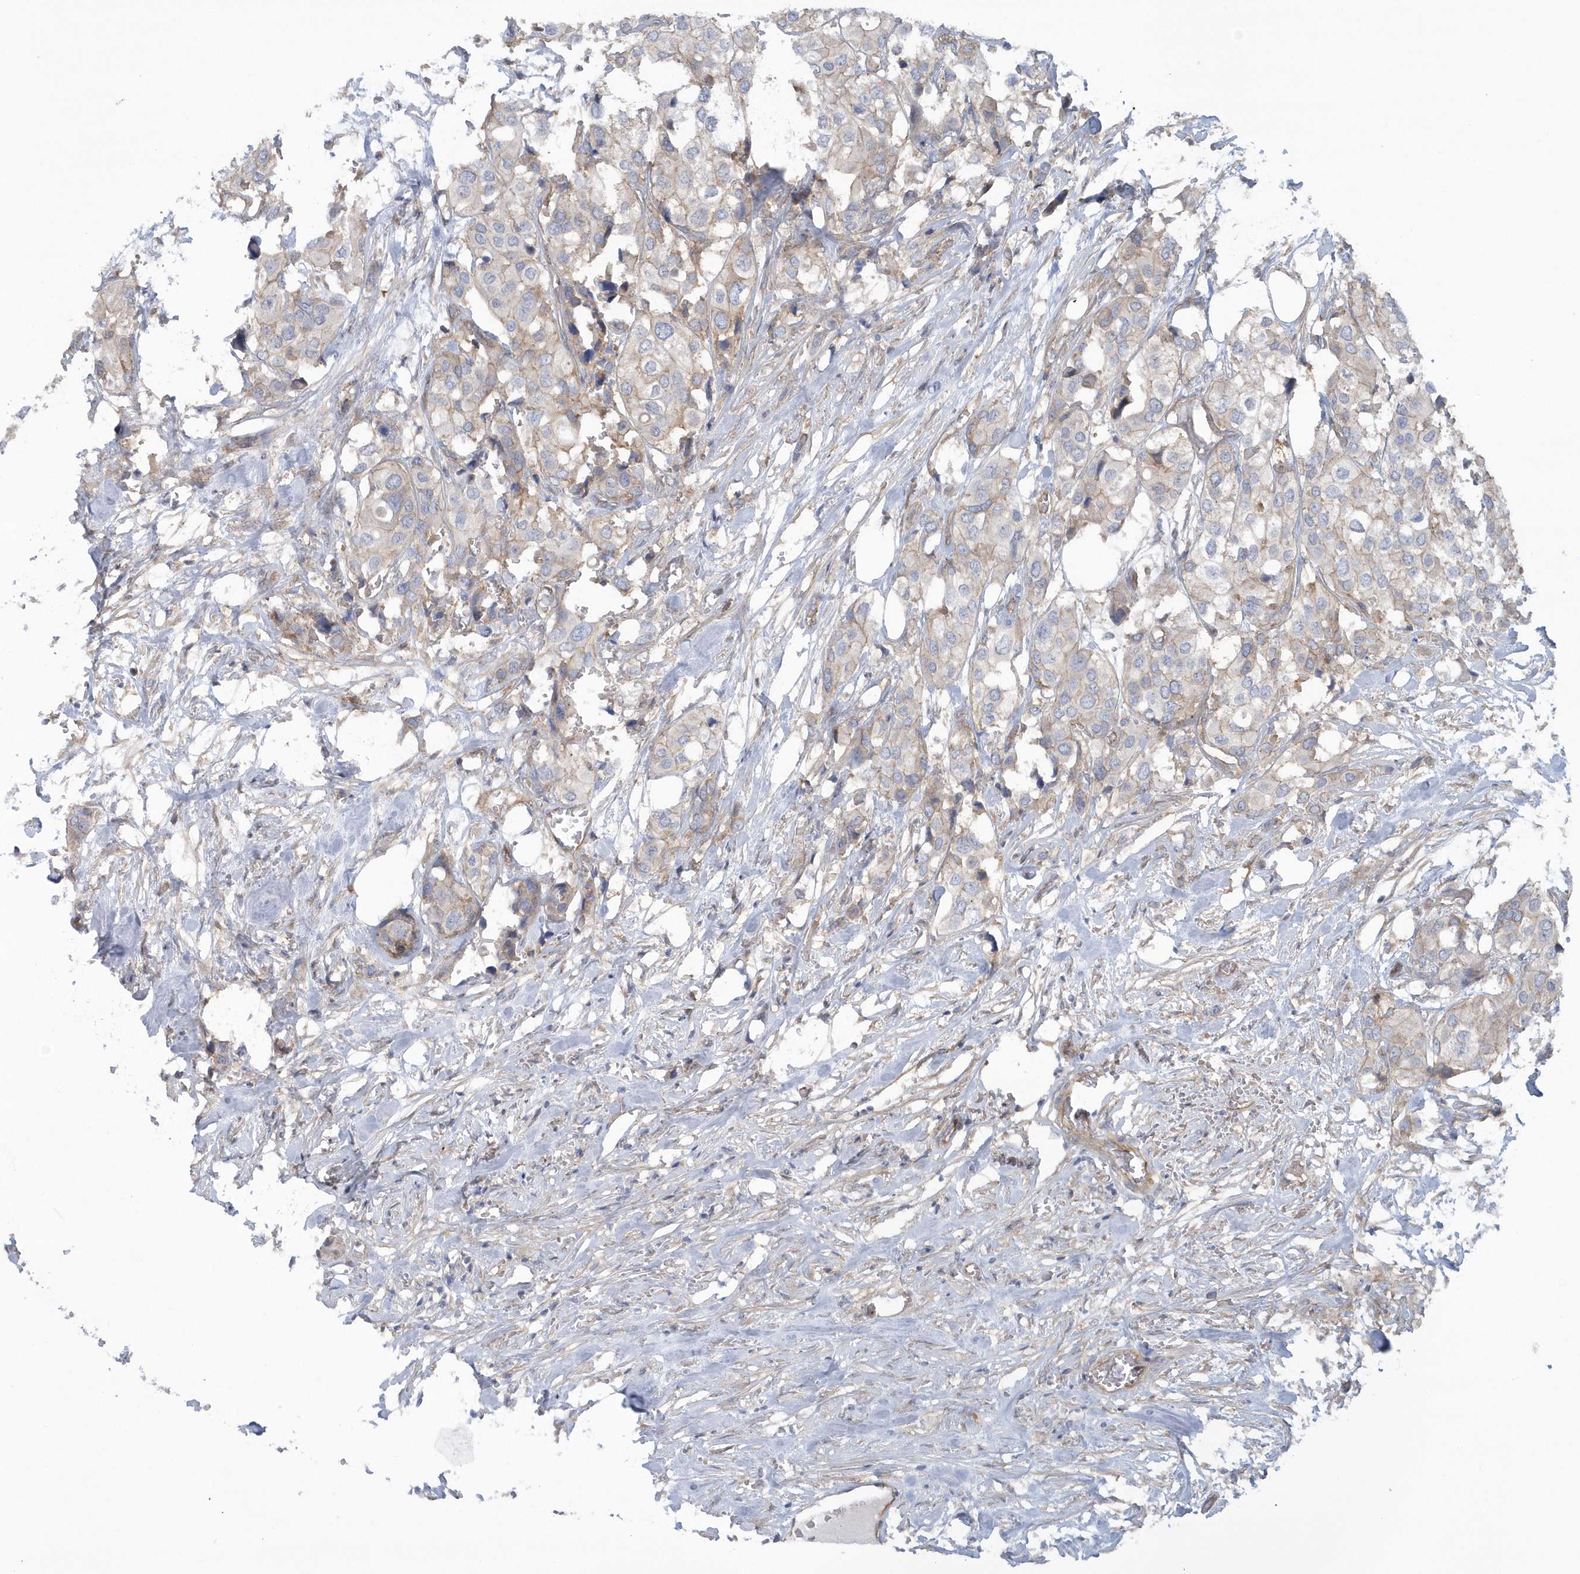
{"staining": {"intensity": "negative", "quantity": "none", "location": "none"}, "tissue": "urothelial cancer", "cell_type": "Tumor cells", "image_type": "cancer", "snomed": [{"axis": "morphology", "description": "Urothelial carcinoma, High grade"}, {"axis": "topography", "description": "Urinary bladder"}], "caption": "A photomicrograph of human urothelial cancer is negative for staining in tumor cells. The staining was performed using DAB to visualize the protein expression in brown, while the nuclei were stained in blue with hematoxylin (Magnification: 20x).", "gene": "RAI14", "patient": {"sex": "male", "age": 64}}